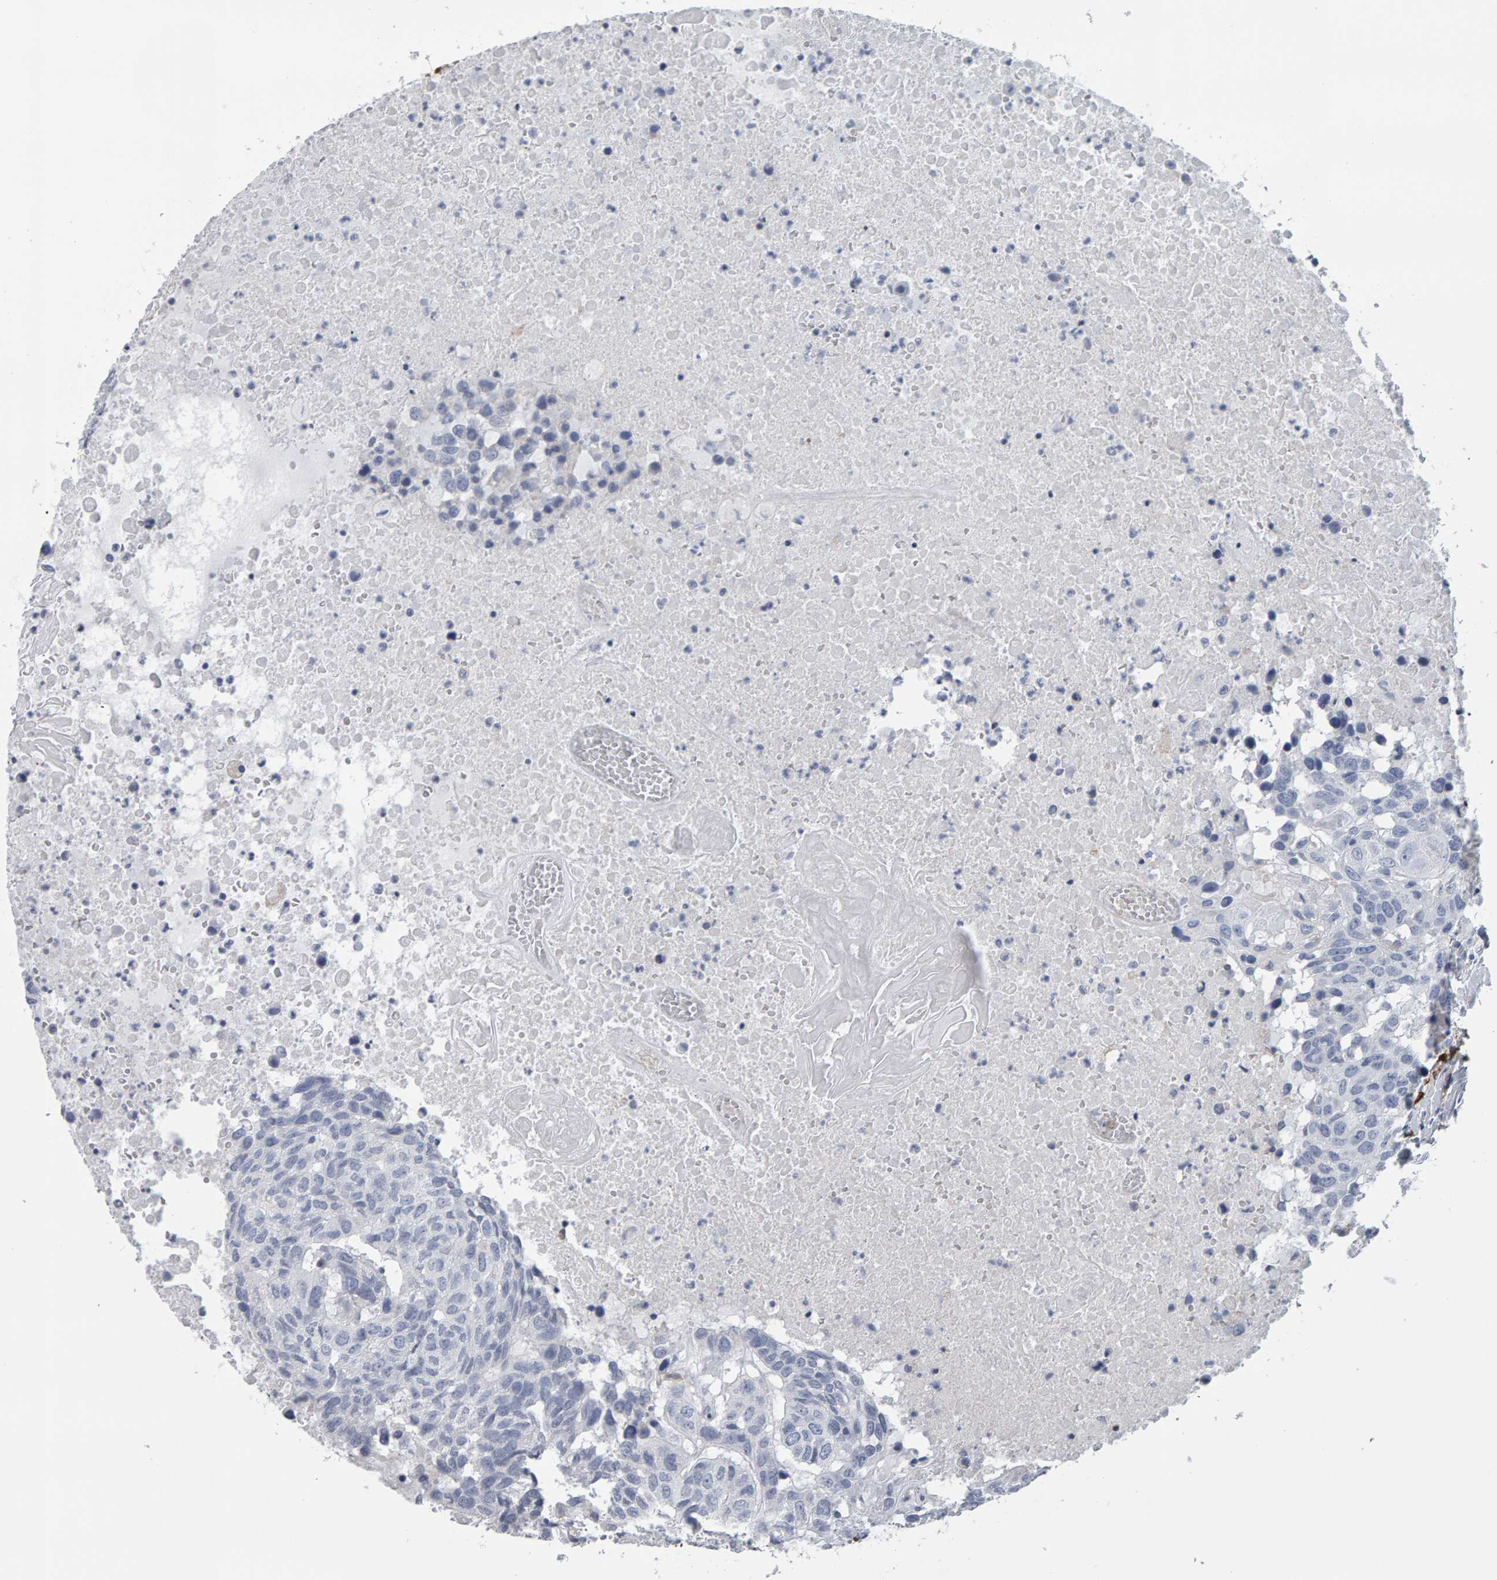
{"staining": {"intensity": "negative", "quantity": "none", "location": "none"}, "tissue": "head and neck cancer", "cell_type": "Tumor cells", "image_type": "cancer", "snomed": [{"axis": "morphology", "description": "Squamous cell carcinoma, NOS"}, {"axis": "topography", "description": "Head-Neck"}], "caption": "High magnification brightfield microscopy of squamous cell carcinoma (head and neck) stained with DAB (3,3'-diaminobenzidine) (brown) and counterstained with hematoxylin (blue): tumor cells show no significant expression.", "gene": "CD38", "patient": {"sex": "male", "age": 66}}